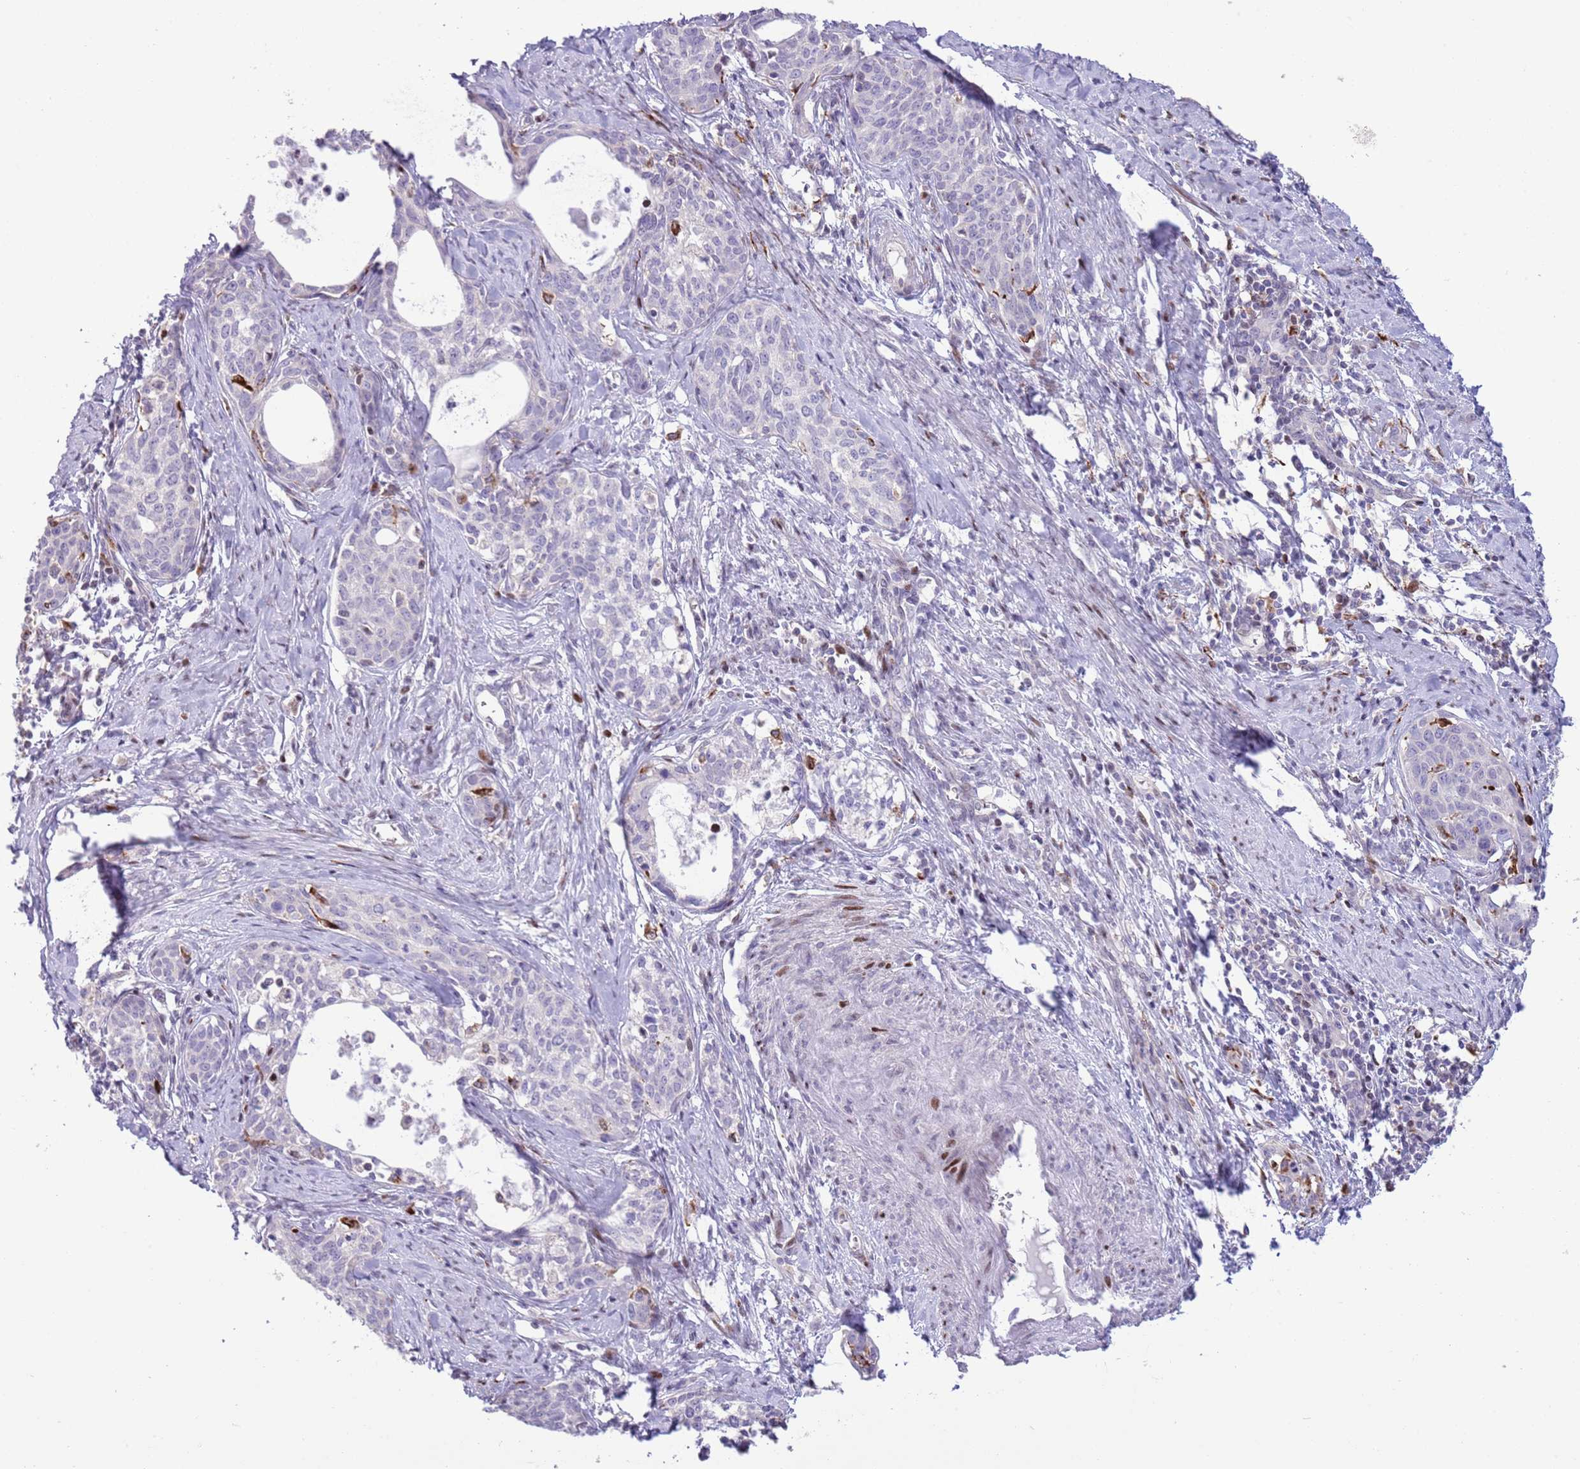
{"staining": {"intensity": "negative", "quantity": "none", "location": "none"}, "tissue": "cervical cancer", "cell_type": "Tumor cells", "image_type": "cancer", "snomed": [{"axis": "morphology", "description": "Squamous cell carcinoma, NOS"}, {"axis": "topography", "description": "Cervix"}], "caption": "This is an immunohistochemistry photomicrograph of cervical cancer (squamous cell carcinoma). There is no positivity in tumor cells.", "gene": "ANO8", "patient": {"sex": "female", "age": 52}}